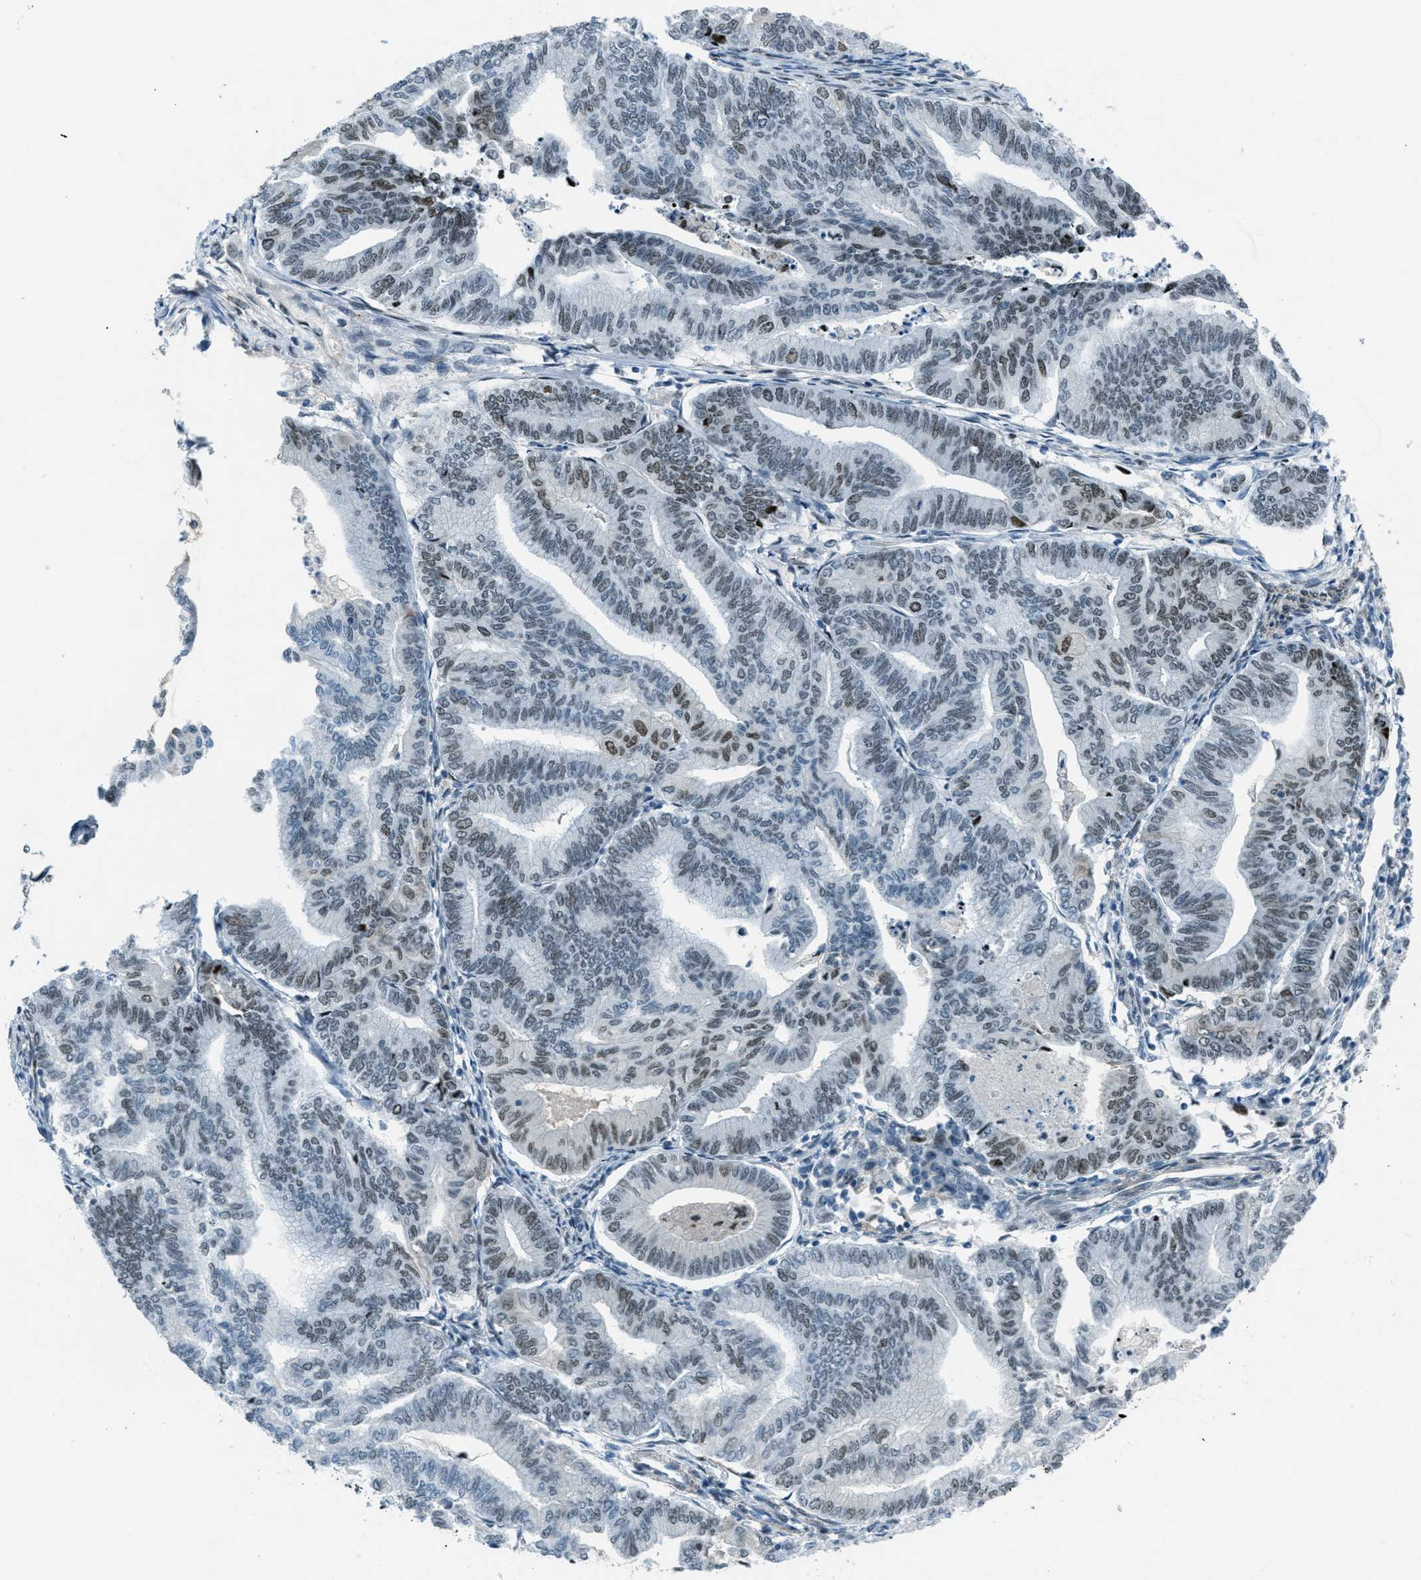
{"staining": {"intensity": "weak", "quantity": "<25%", "location": "nuclear"}, "tissue": "endometrial cancer", "cell_type": "Tumor cells", "image_type": "cancer", "snomed": [{"axis": "morphology", "description": "Adenocarcinoma, NOS"}, {"axis": "topography", "description": "Endometrium"}], "caption": "The photomicrograph displays no significant positivity in tumor cells of adenocarcinoma (endometrial).", "gene": "ZDHHC23", "patient": {"sex": "female", "age": 79}}